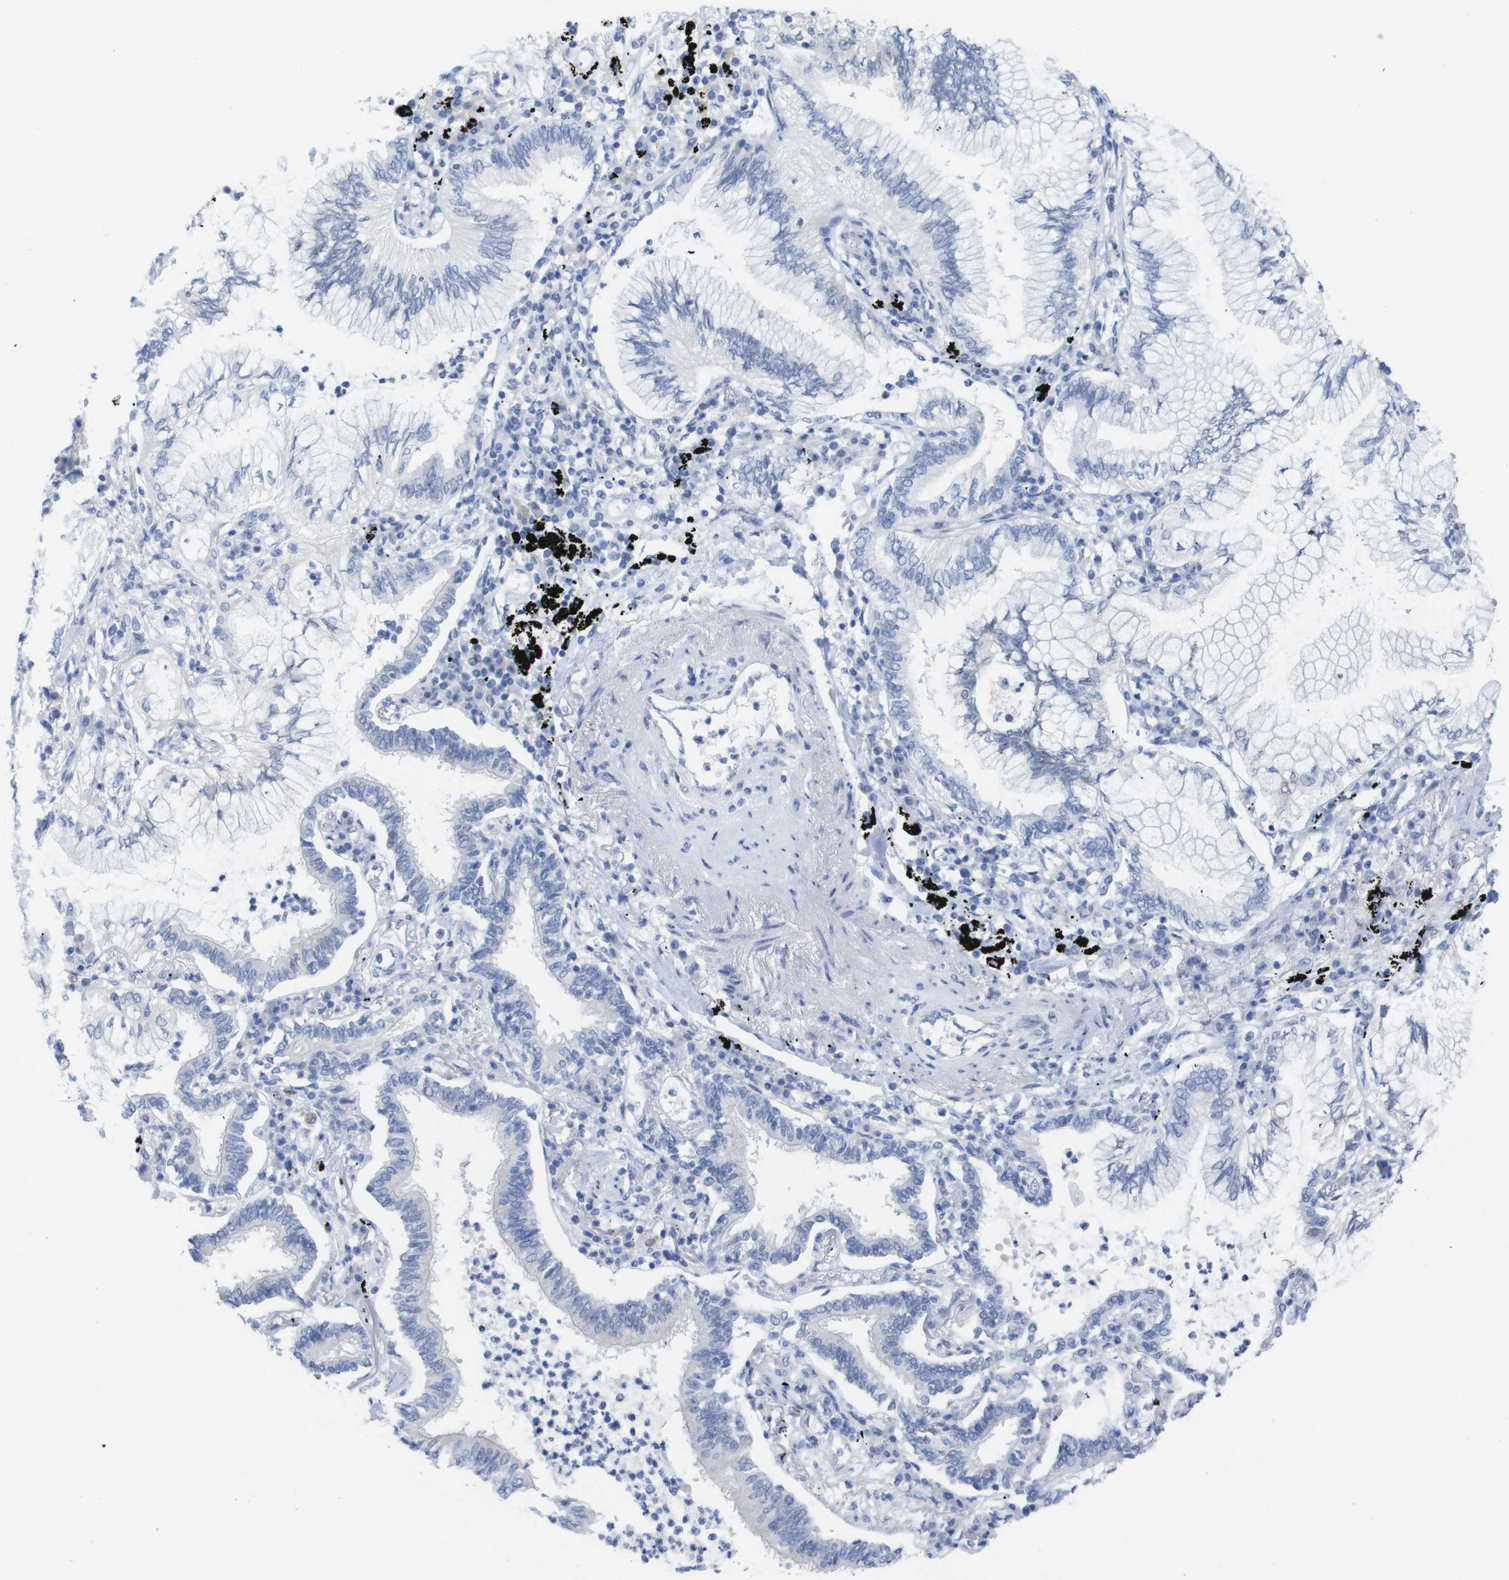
{"staining": {"intensity": "negative", "quantity": "none", "location": "none"}, "tissue": "lung cancer", "cell_type": "Tumor cells", "image_type": "cancer", "snomed": [{"axis": "morphology", "description": "Normal tissue, NOS"}, {"axis": "morphology", "description": "Adenocarcinoma, NOS"}, {"axis": "topography", "description": "Bronchus"}, {"axis": "topography", "description": "Lung"}], "caption": "Tumor cells show no significant expression in lung cancer.", "gene": "PNMA1", "patient": {"sex": "female", "age": 70}}